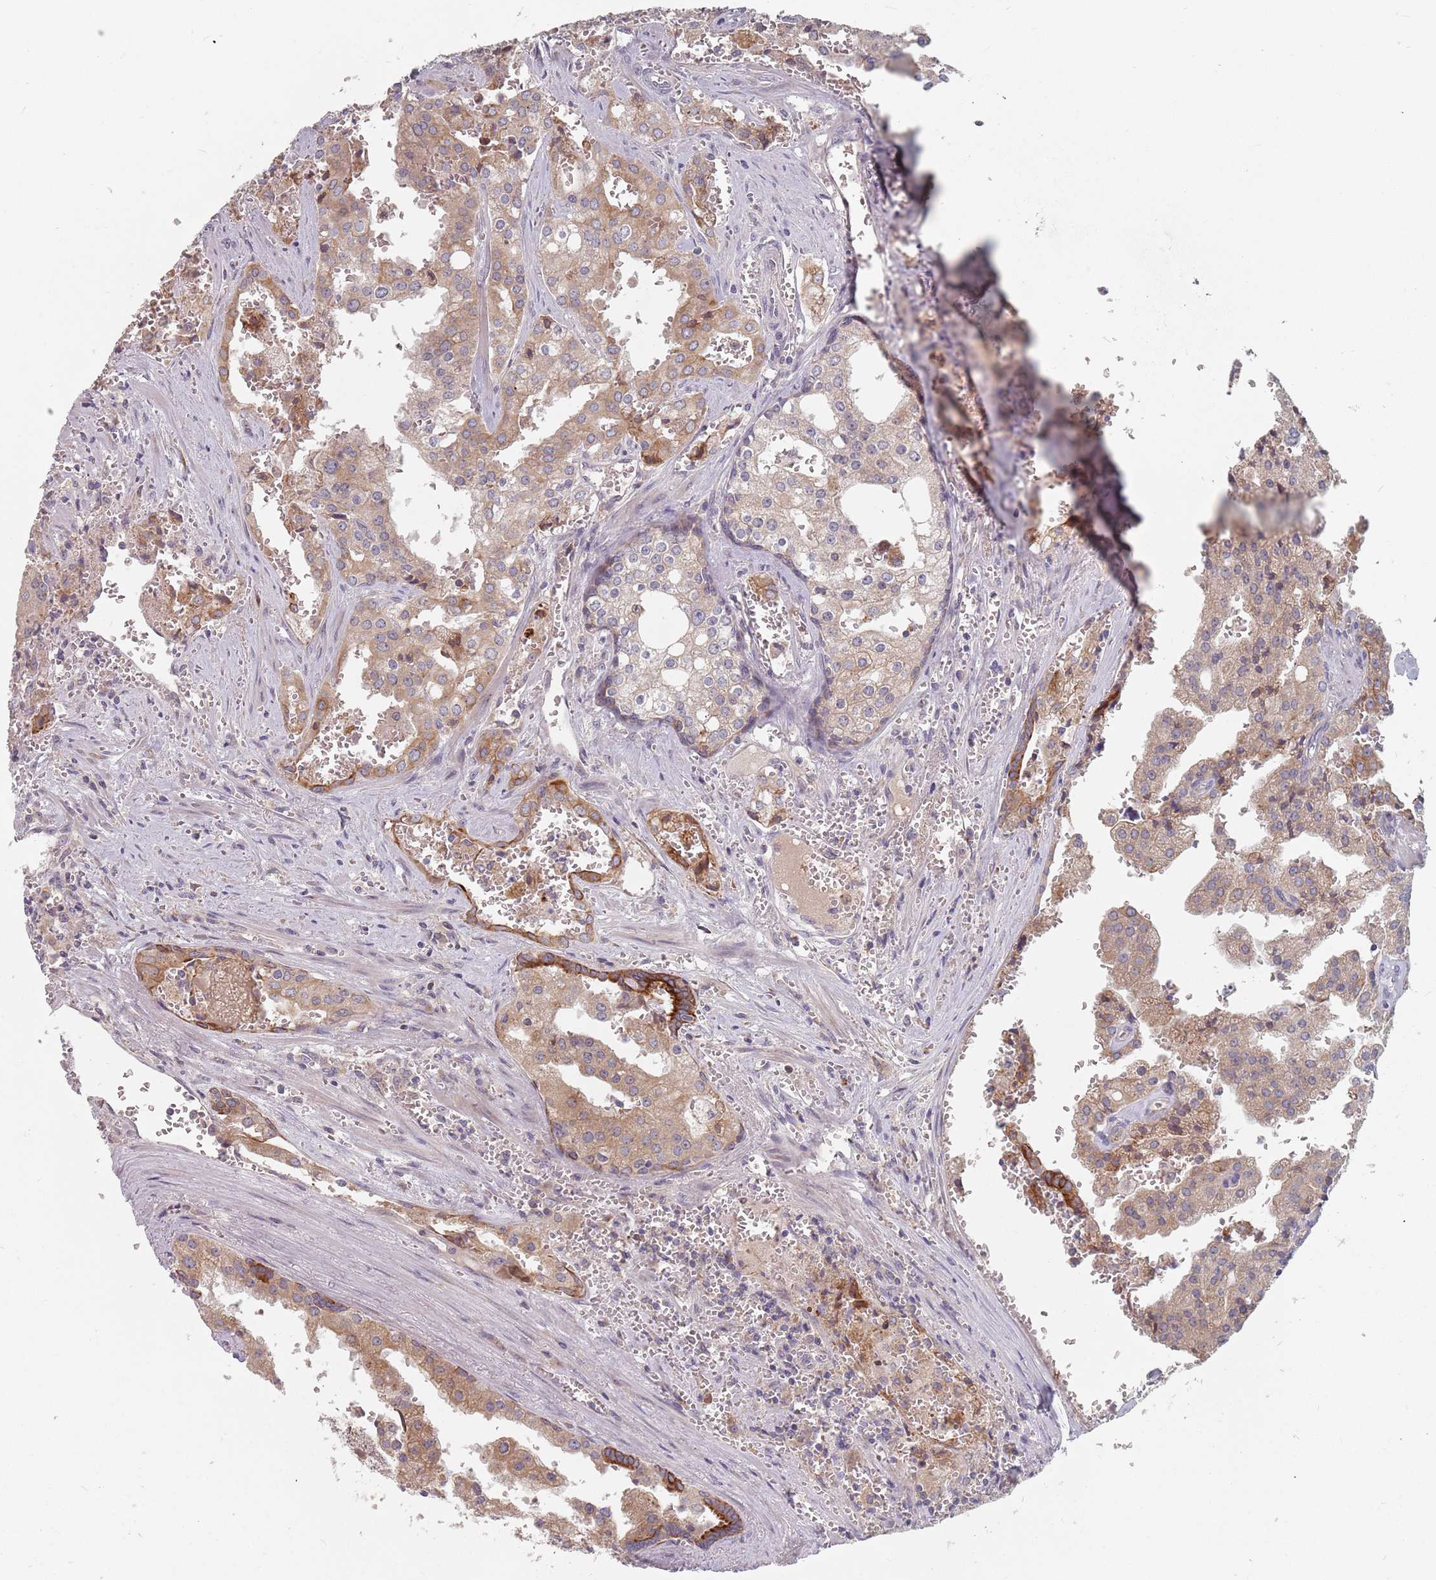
{"staining": {"intensity": "moderate", "quantity": "<25%", "location": "cytoplasmic/membranous"}, "tissue": "prostate cancer", "cell_type": "Tumor cells", "image_type": "cancer", "snomed": [{"axis": "morphology", "description": "Adenocarcinoma, High grade"}, {"axis": "topography", "description": "Prostate"}], "caption": "DAB (3,3'-diaminobenzidine) immunohistochemical staining of prostate adenocarcinoma (high-grade) displays moderate cytoplasmic/membranous protein staining in approximately <25% of tumor cells.", "gene": "ADAL", "patient": {"sex": "male", "age": 68}}